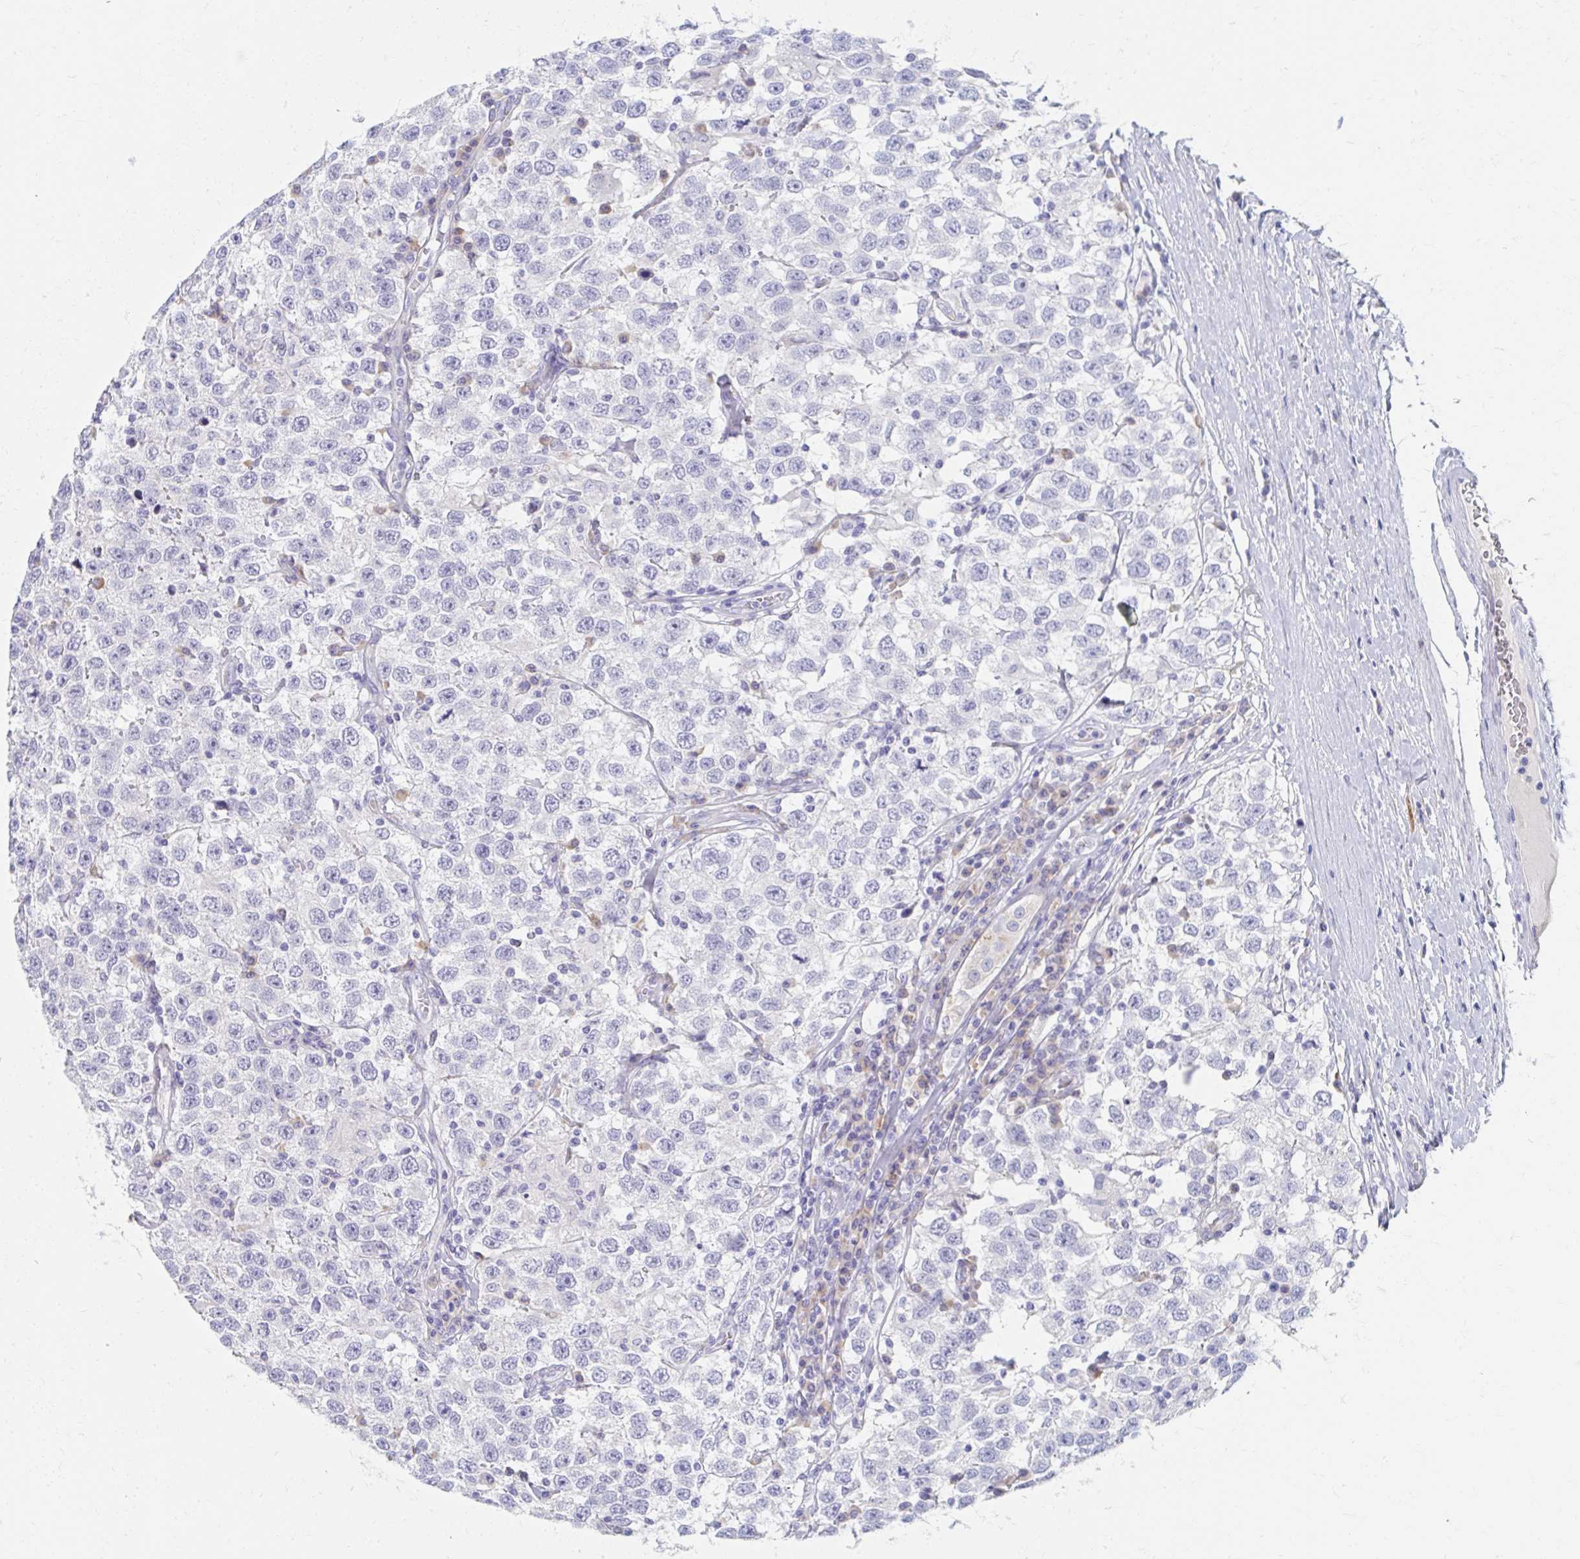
{"staining": {"intensity": "negative", "quantity": "none", "location": "none"}, "tissue": "testis cancer", "cell_type": "Tumor cells", "image_type": "cancer", "snomed": [{"axis": "morphology", "description": "Seminoma, NOS"}, {"axis": "topography", "description": "Testis"}], "caption": "Tumor cells are negative for brown protein staining in testis cancer.", "gene": "MYLK2", "patient": {"sex": "male", "age": 41}}